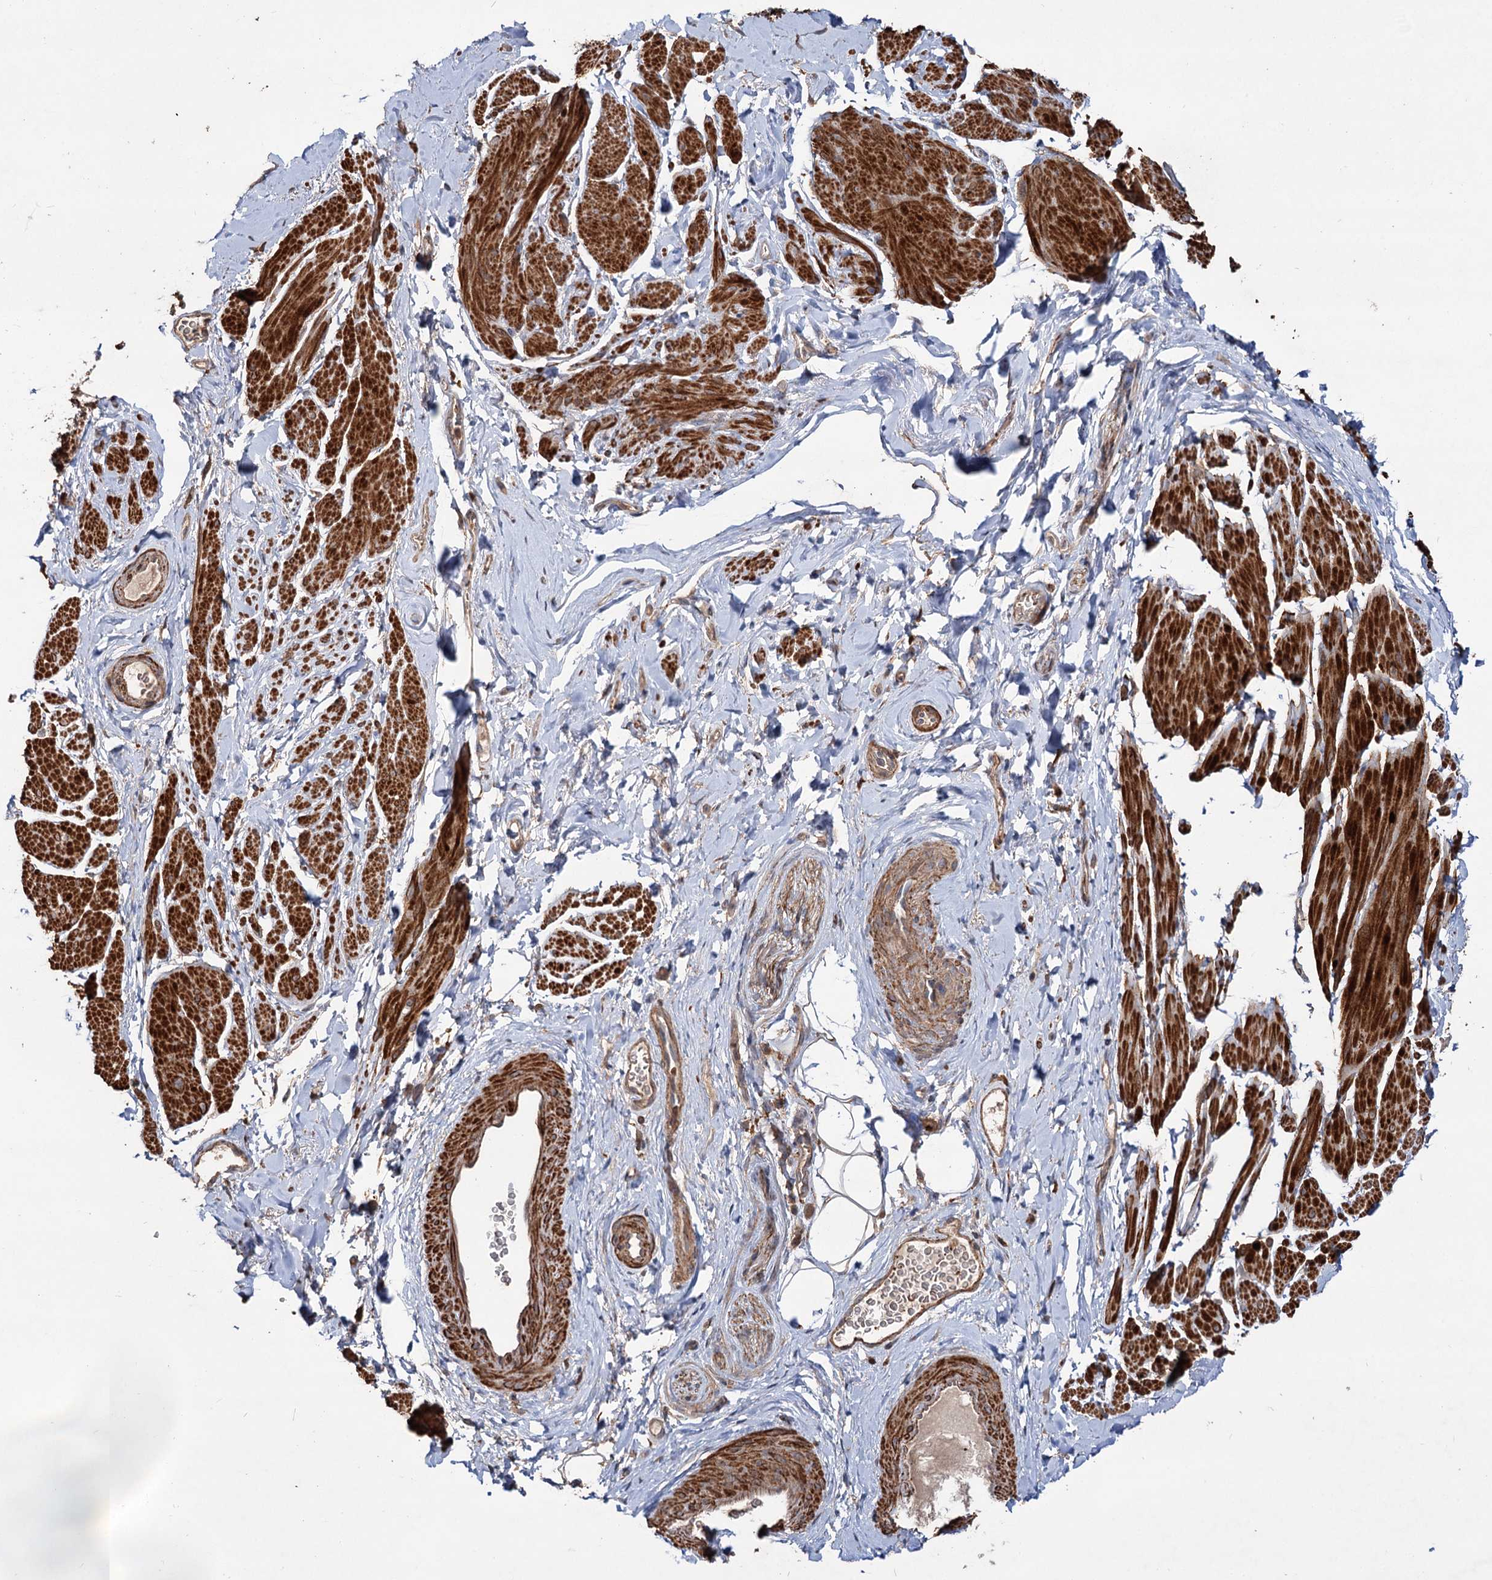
{"staining": {"intensity": "strong", "quantity": "25%-75%", "location": "cytoplasmic/membranous"}, "tissue": "smooth muscle", "cell_type": "Smooth muscle cells", "image_type": "normal", "snomed": [{"axis": "morphology", "description": "Normal tissue, NOS"}, {"axis": "topography", "description": "Smooth muscle"}, {"axis": "topography", "description": "Peripheral nerve tissue"}], "caption": "Brown immunohistochemical staining in unremarkable human smooth muscle shows strong cytoplasmic/membranous expression in approximately 25%-75% of smooth muscle cells. (DAB (3,3'-diaminobenzidine) IHC, brown staining for protein, blue staining for nuclei).", "gene": "GRIP1", "patient": {"sex": "male", "age": 69}}